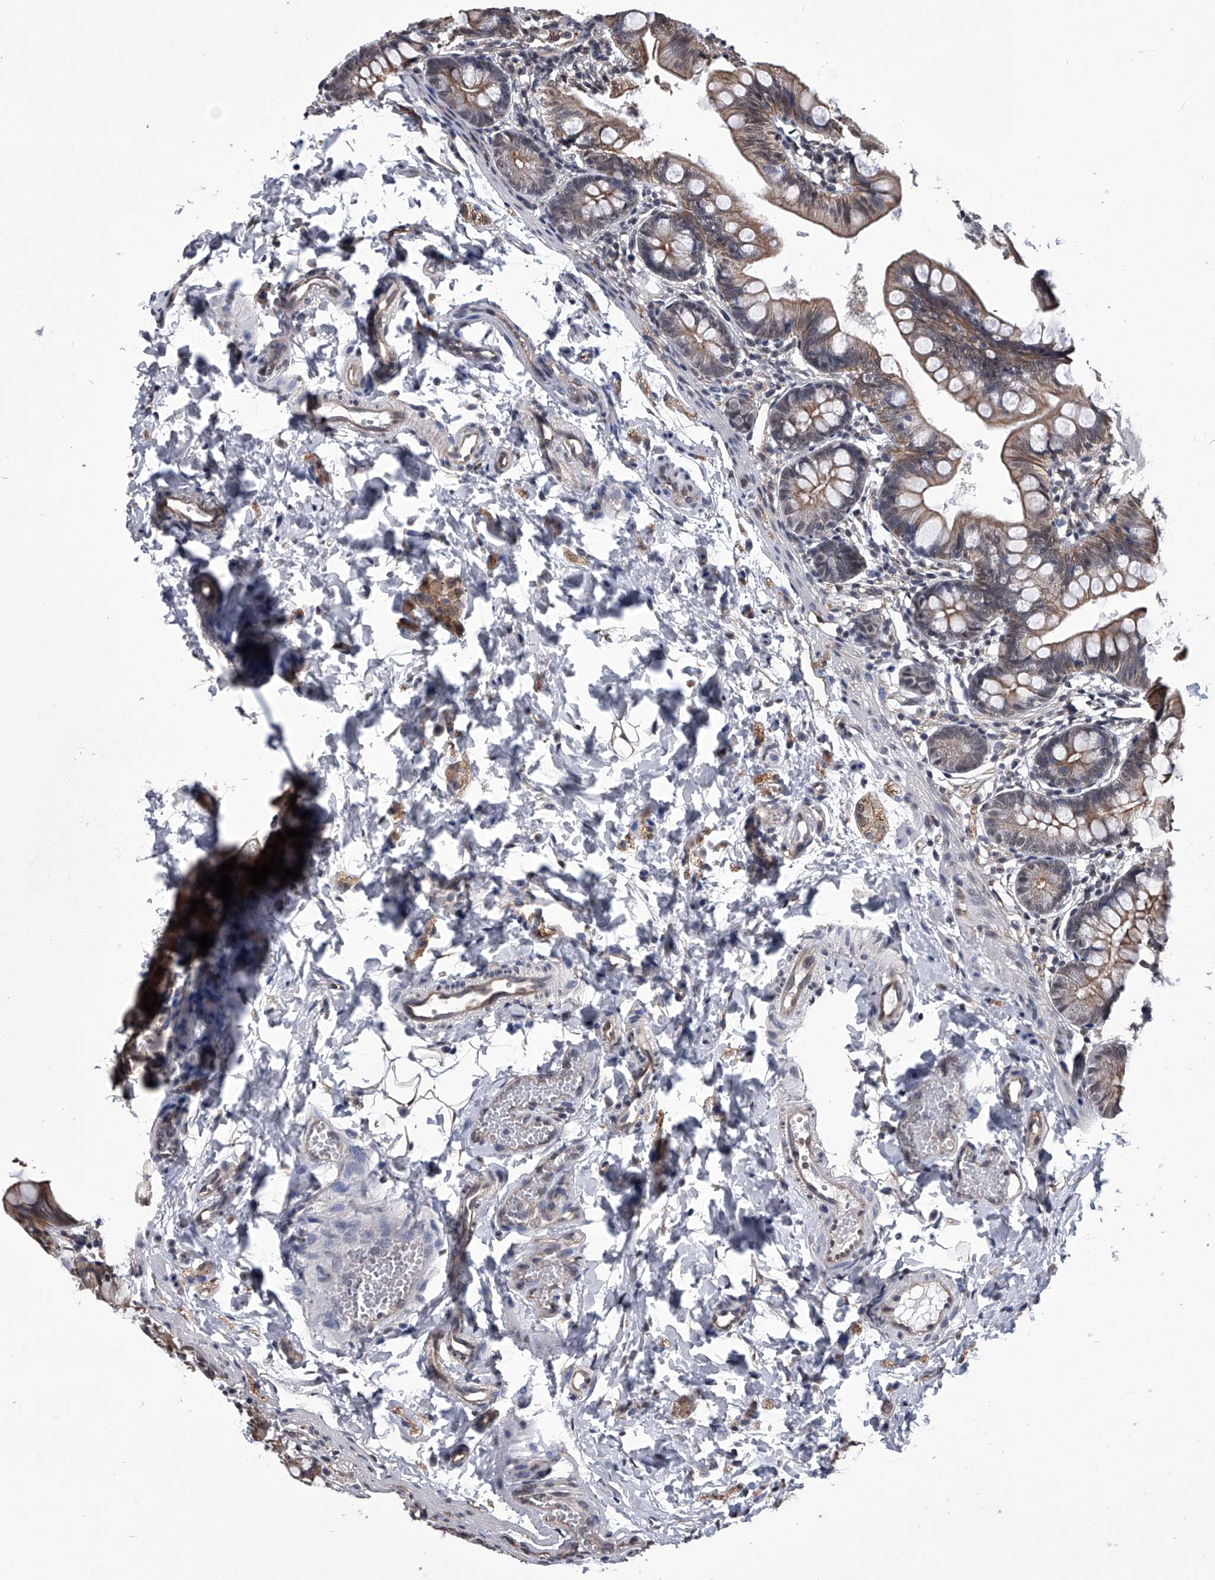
{"staining": {"intensity": "moderate", "quantity": ">75%", "location": "cytoplasmic/membranous"}, "tissue": "small intestine", "cell_type": "Glandular cells", "image_type": "normal", "snomed": [{"axis": "morphology", "description": "Normal tissue, NOS"}, {"axis": "topography", "description": "Small intestine"}], "caption": "Moderate cytoplasmic/membranous positivity is appreciated in about >75% of glandular cells in unremarkable small intestine. The protein of interest is shown in brown color, while the nuclei are stained blue.", "gene": "ZNF76", "patient": {"sex": "male", "age": 7}}